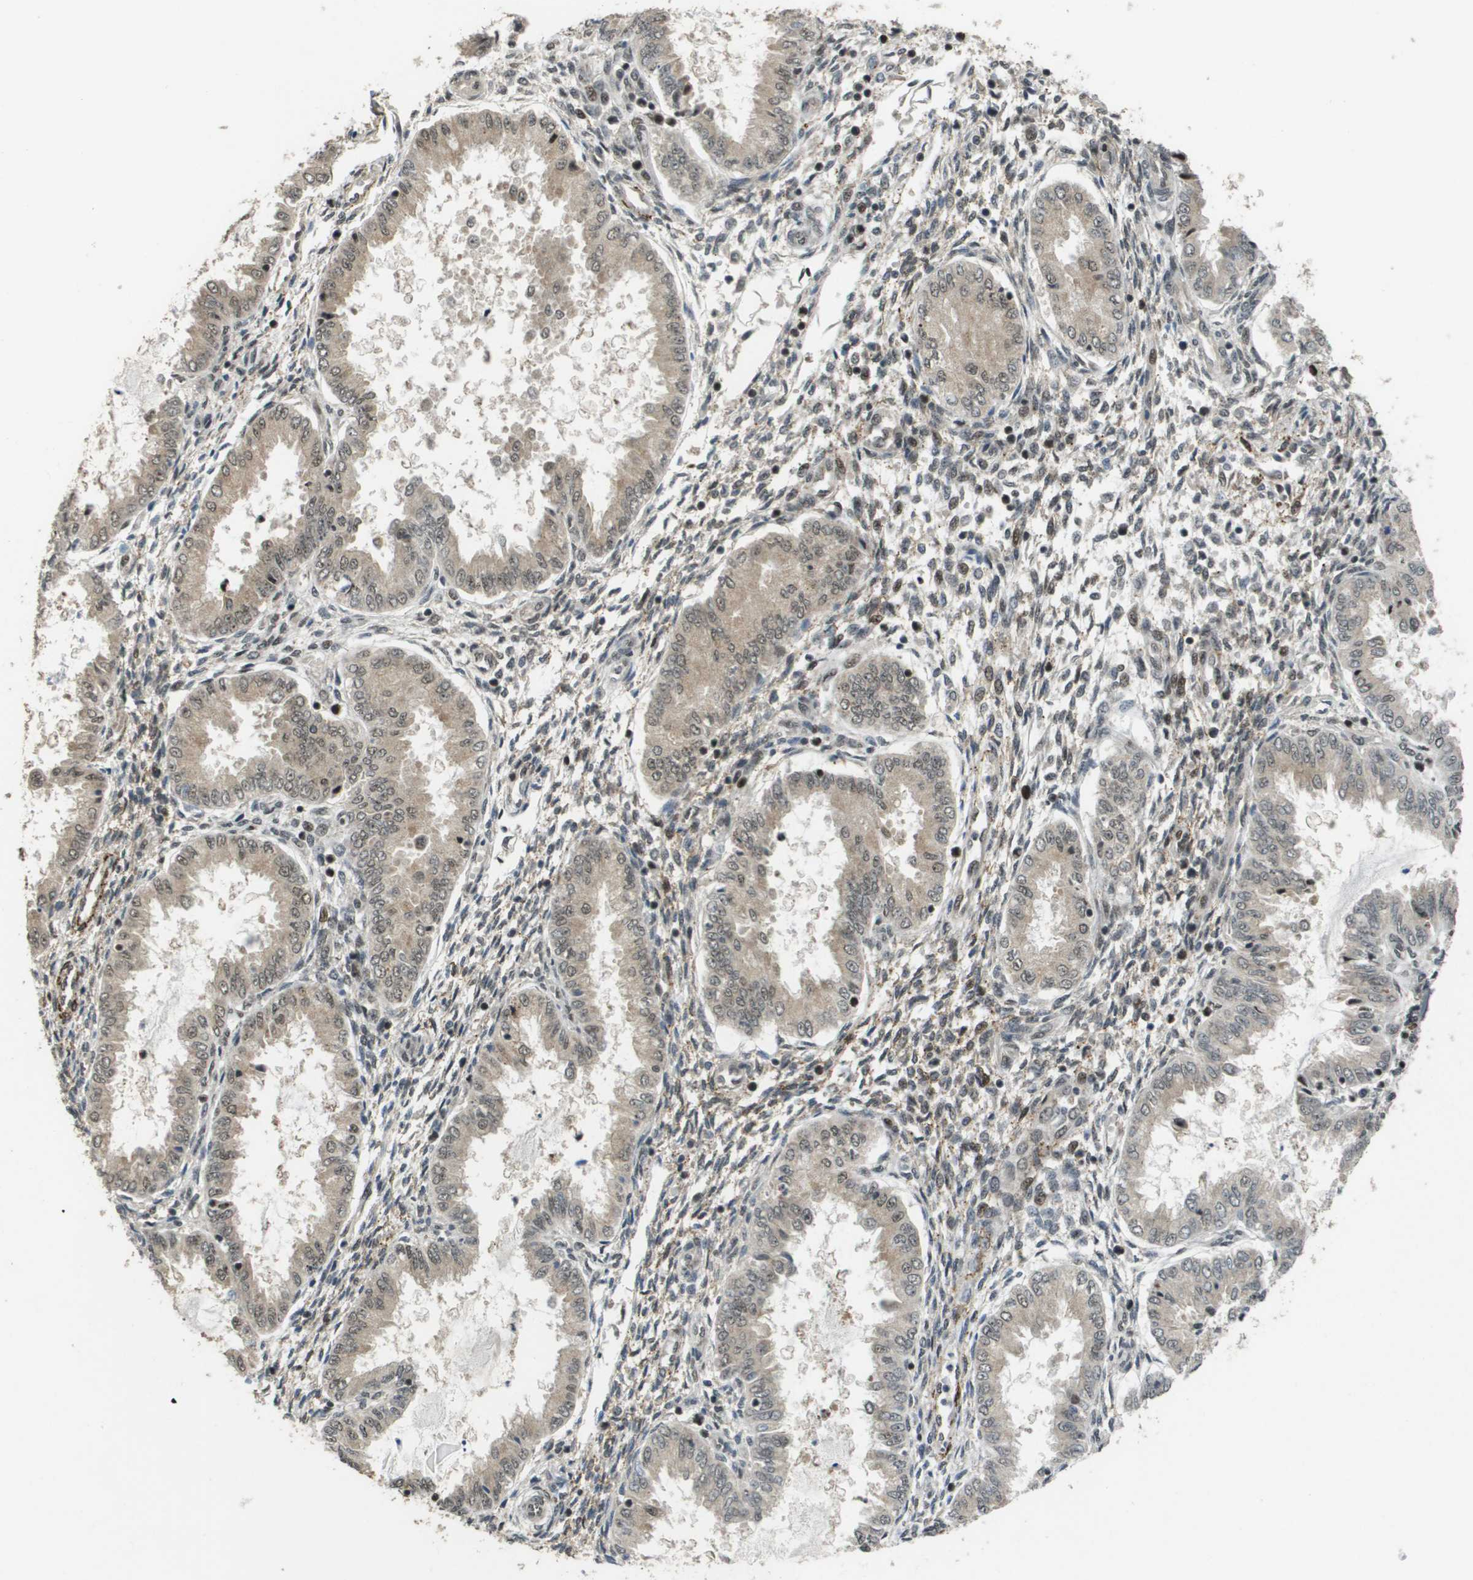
{"staining": {"intensity": "weak", "quantity": "25%-75%", "location": "nuclear"}, "tissue": "endometrium", "cell_type": "Cells in endometrial stroma", "image_type": "normal", "snomed": [{"axis": "morphology", "description": "Normal tissue, NOS"}, {"axis": "topography", "description": "Endometrium"}], "caption": "Protein analysis of normal endometrium reveals weak nuclear staining in approximately 25%-75% of cells in endometrial stroma.", "gene": "KAT5", "patient": {"sex": "female", "age": 33}}